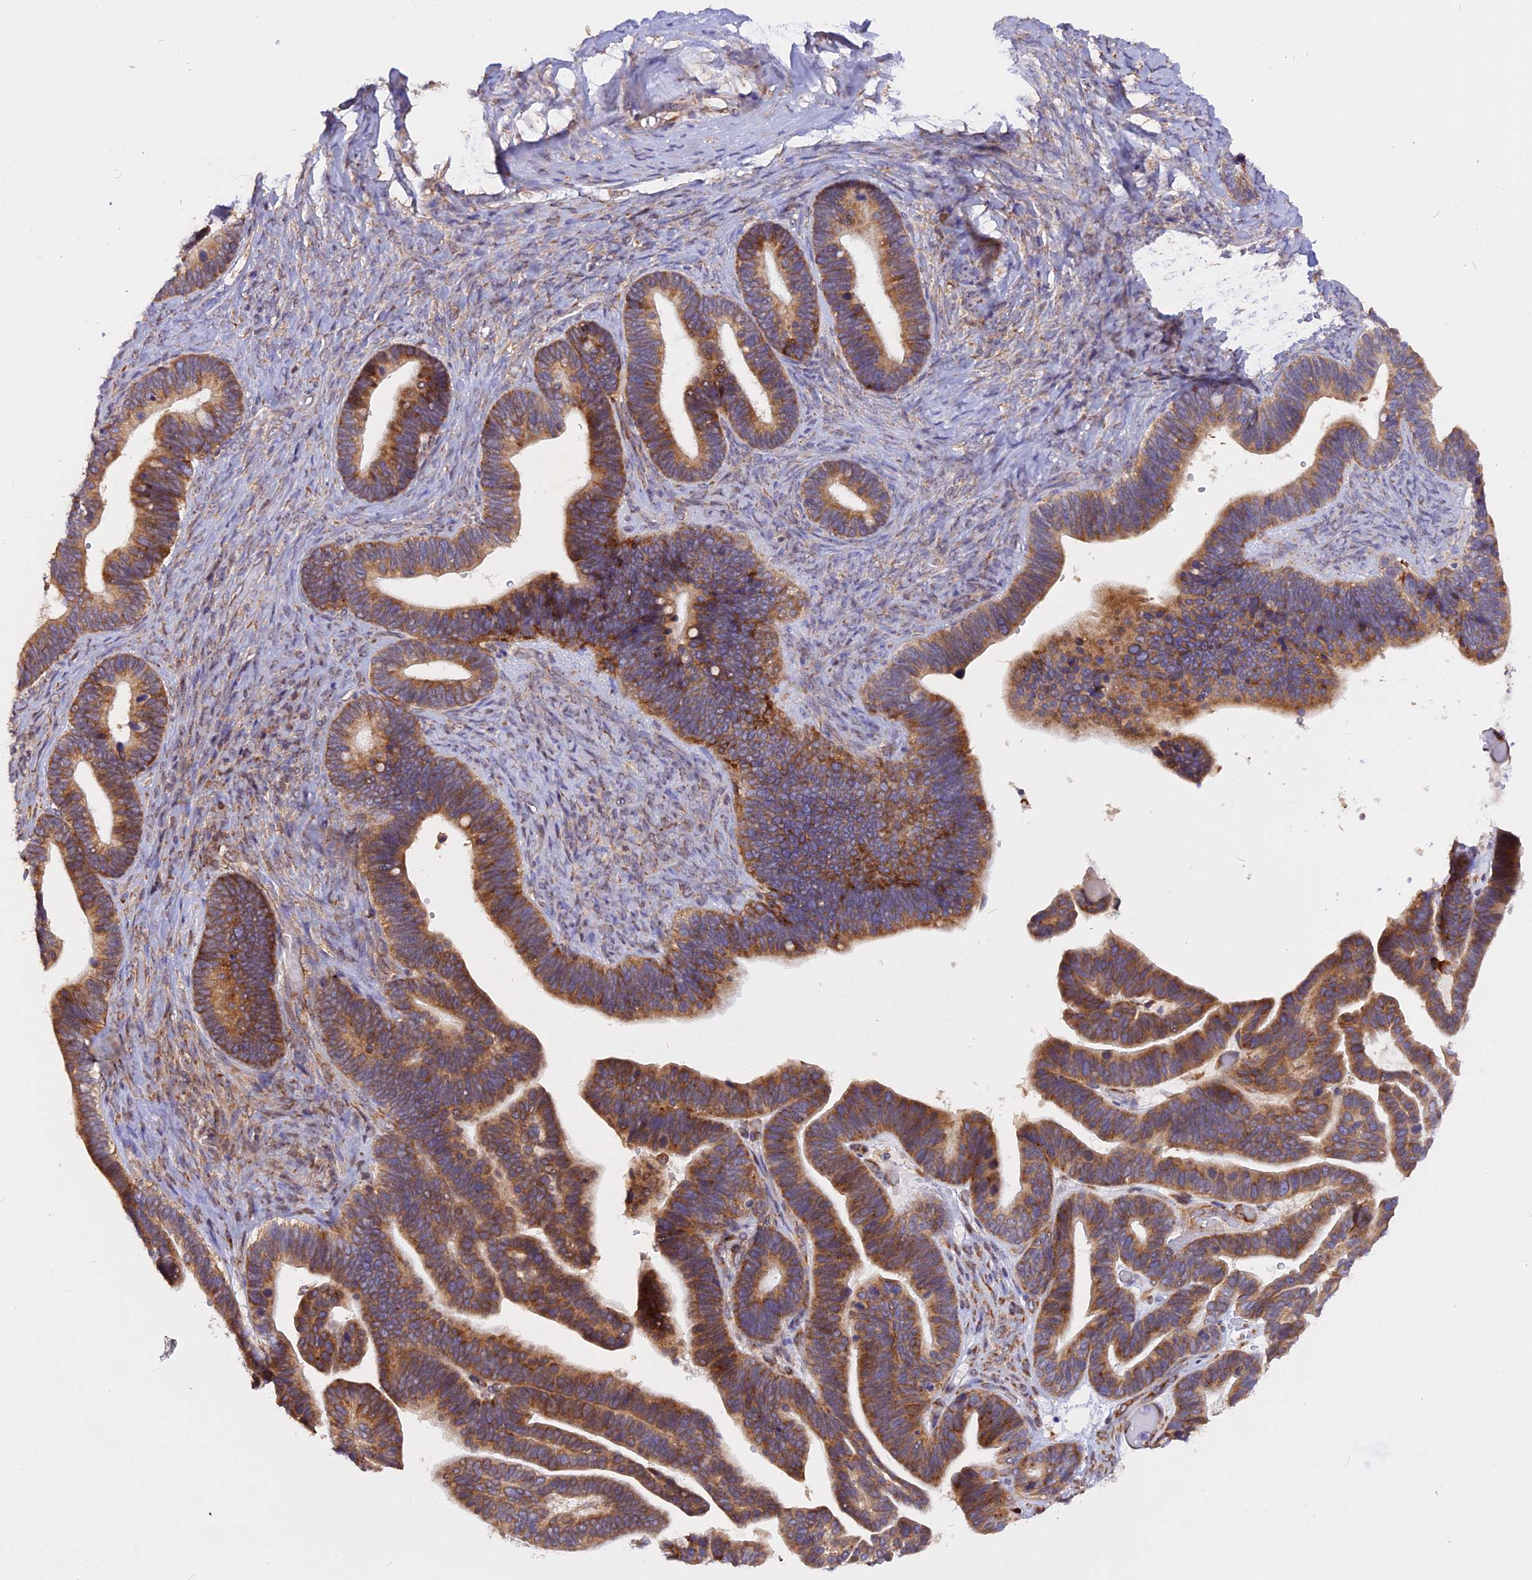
{"staining": {"intensity": "moderate", "quantity": ">75%", "location": "cytoplasmic/membranous"}, "tissue": "ovarian cancer", "cell_type": "Tumor cells", "image_type": "cancer", "snomed": [{"axis": "morphology", "description": "Cystadenocarcinoma, serous, NOS"}, {"axis": "topography", "description": "Ovary"}], "caption": "Protein staining exhibits moderate cytoplasmic/membranous expression in approximately >75% of tumor cells in serous cystadenocarcinoma (ovarian). (DAB (3,3'-diaminobenzidine) IHC, brown staining for protein, blue staining for nuclei).", "gene": "GNPTAB", "patient": {"sex": "female", "age": 56}}